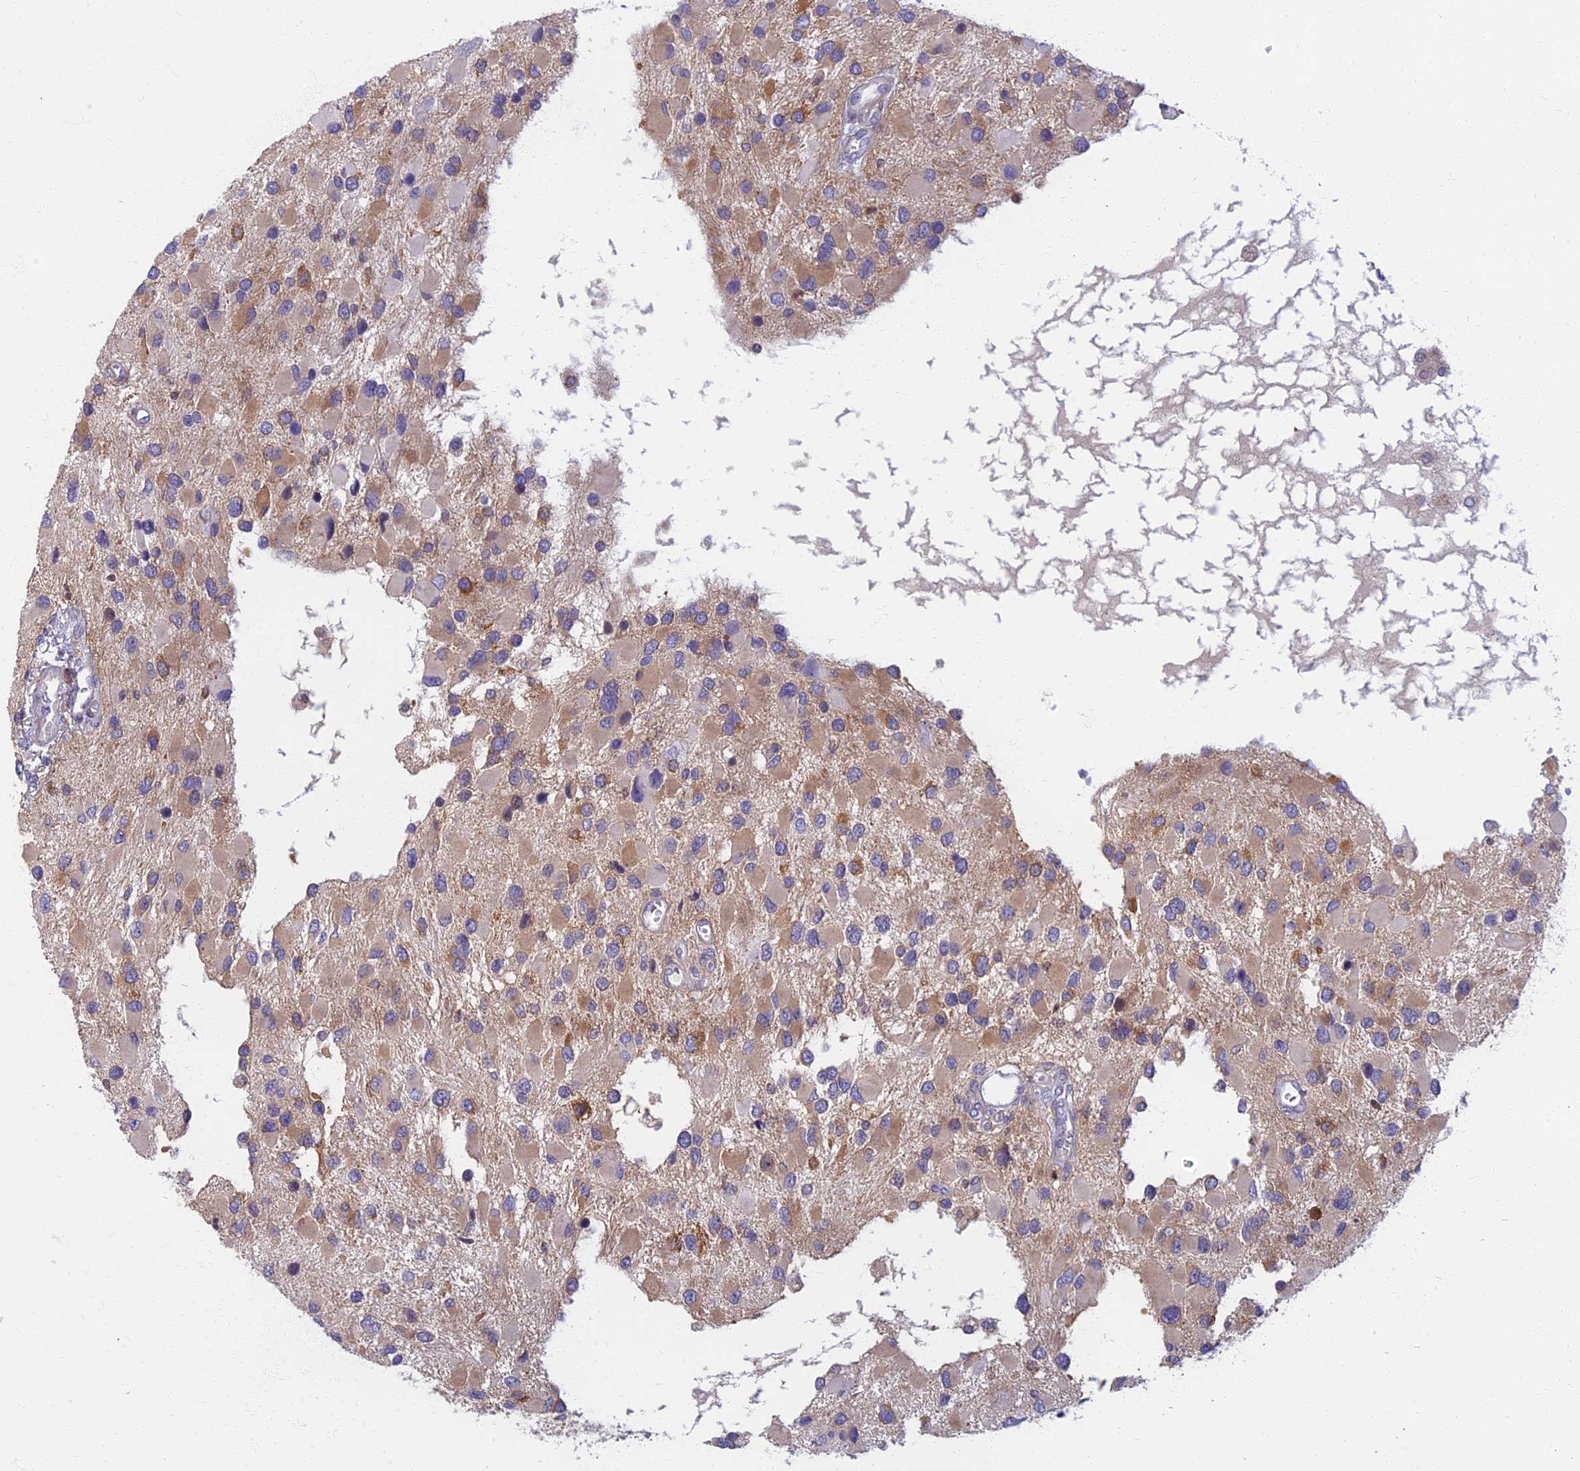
{"staining": {"intensity": "moderate", "quantity": "<25%", "location": "cytoplasmic/membranous"}, "tissue": "glioma", "cell_type": "Tumor cells", "image_type": "cancer", "snomed": [{"axis": "morphology", "description": "Glioma, malignant, High grade"}, {"axis": "topography", "description": "Brain"}], "caption": "Tumor cells exhibit low levels of moderate cytoplasmic/membranous staining in approximately <25% of cells in human high-grade glioma (malignant).", "gene": "DDX51", "patient": {"sex": "male", "age": 53}}